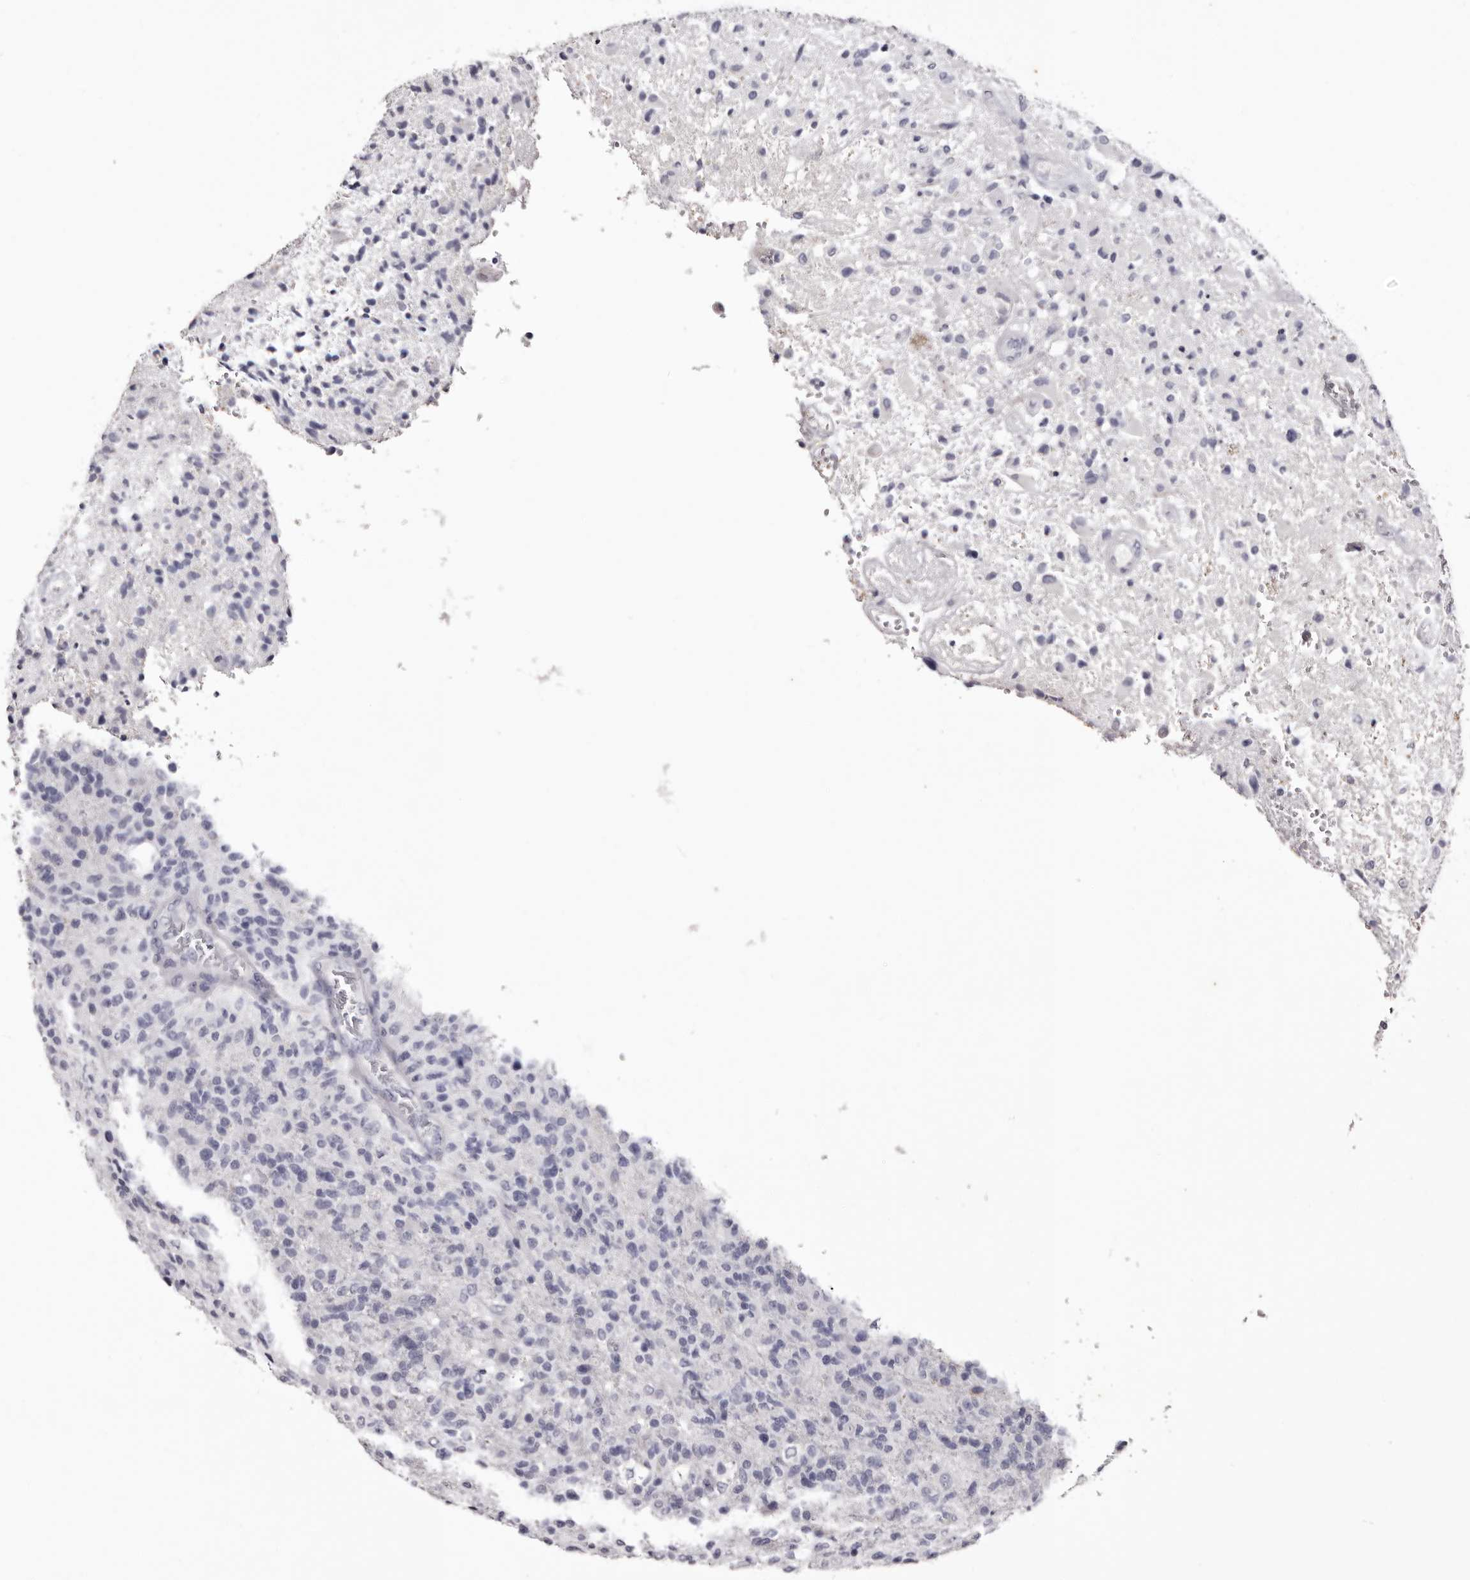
{"staining": {"intensity": "negative", "quantity": "none", "location": "none"}, "tissue": "glioma", "cell_type": "Tumor cells", "image_type": "cancer", "snomed": [{"axis": "morphology", "description": "Glioma, malignant, High grade"}, {"axis": "topography", "description": "Brain"}], "caption": "Immunohistochemistry micrograph of neoplastic tissue: malignant glioma (high-grade) stained with DAB reveals no significant protein expression in tumor cells. Nuclei are stained in blue.", "gene": "CA6", "patient": {"sex": "male", "age": 72}}